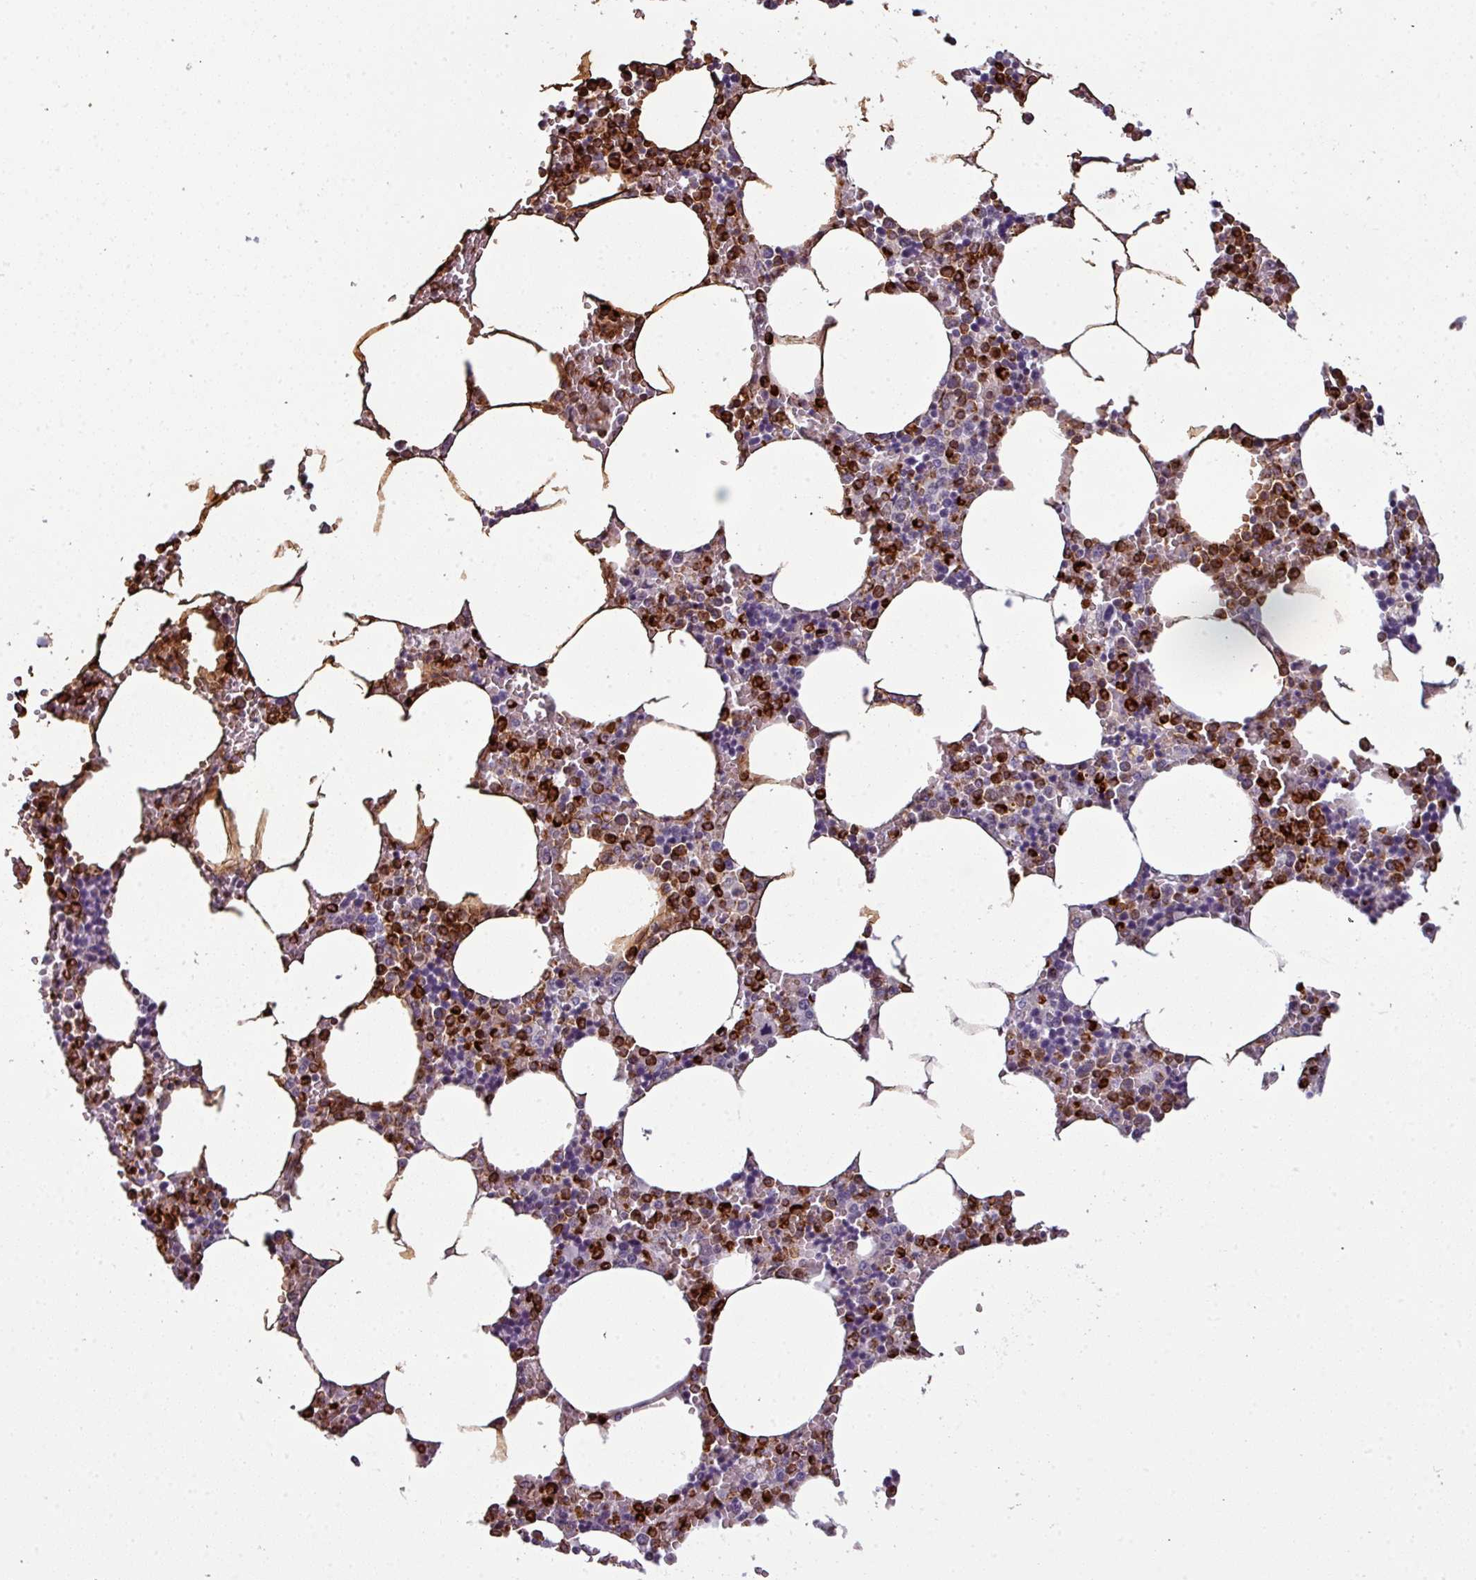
{"staining": {"intensity": "strong", "quantity": "25%-75%", "location": "cytoplasmic/membranous"}, "tissue": "bone marrow", "cell_type": "Hematopoietic cells", "image_type": "normal", "snomed": [{"axis": "morphology", "description": "Normal tissue, NOS"}, {"axis": "topography", "description": "Bone marrow"}], "caption": "This image displays immunohistochemistry (IHC) staining of benign human bone marrow, with high strong cytoplasmic/membranous positivity in approximately 25%-75% of hematopoietic cells.", "gene": "TMEFF1", "patient": {"sex": "male", "age": 70}}